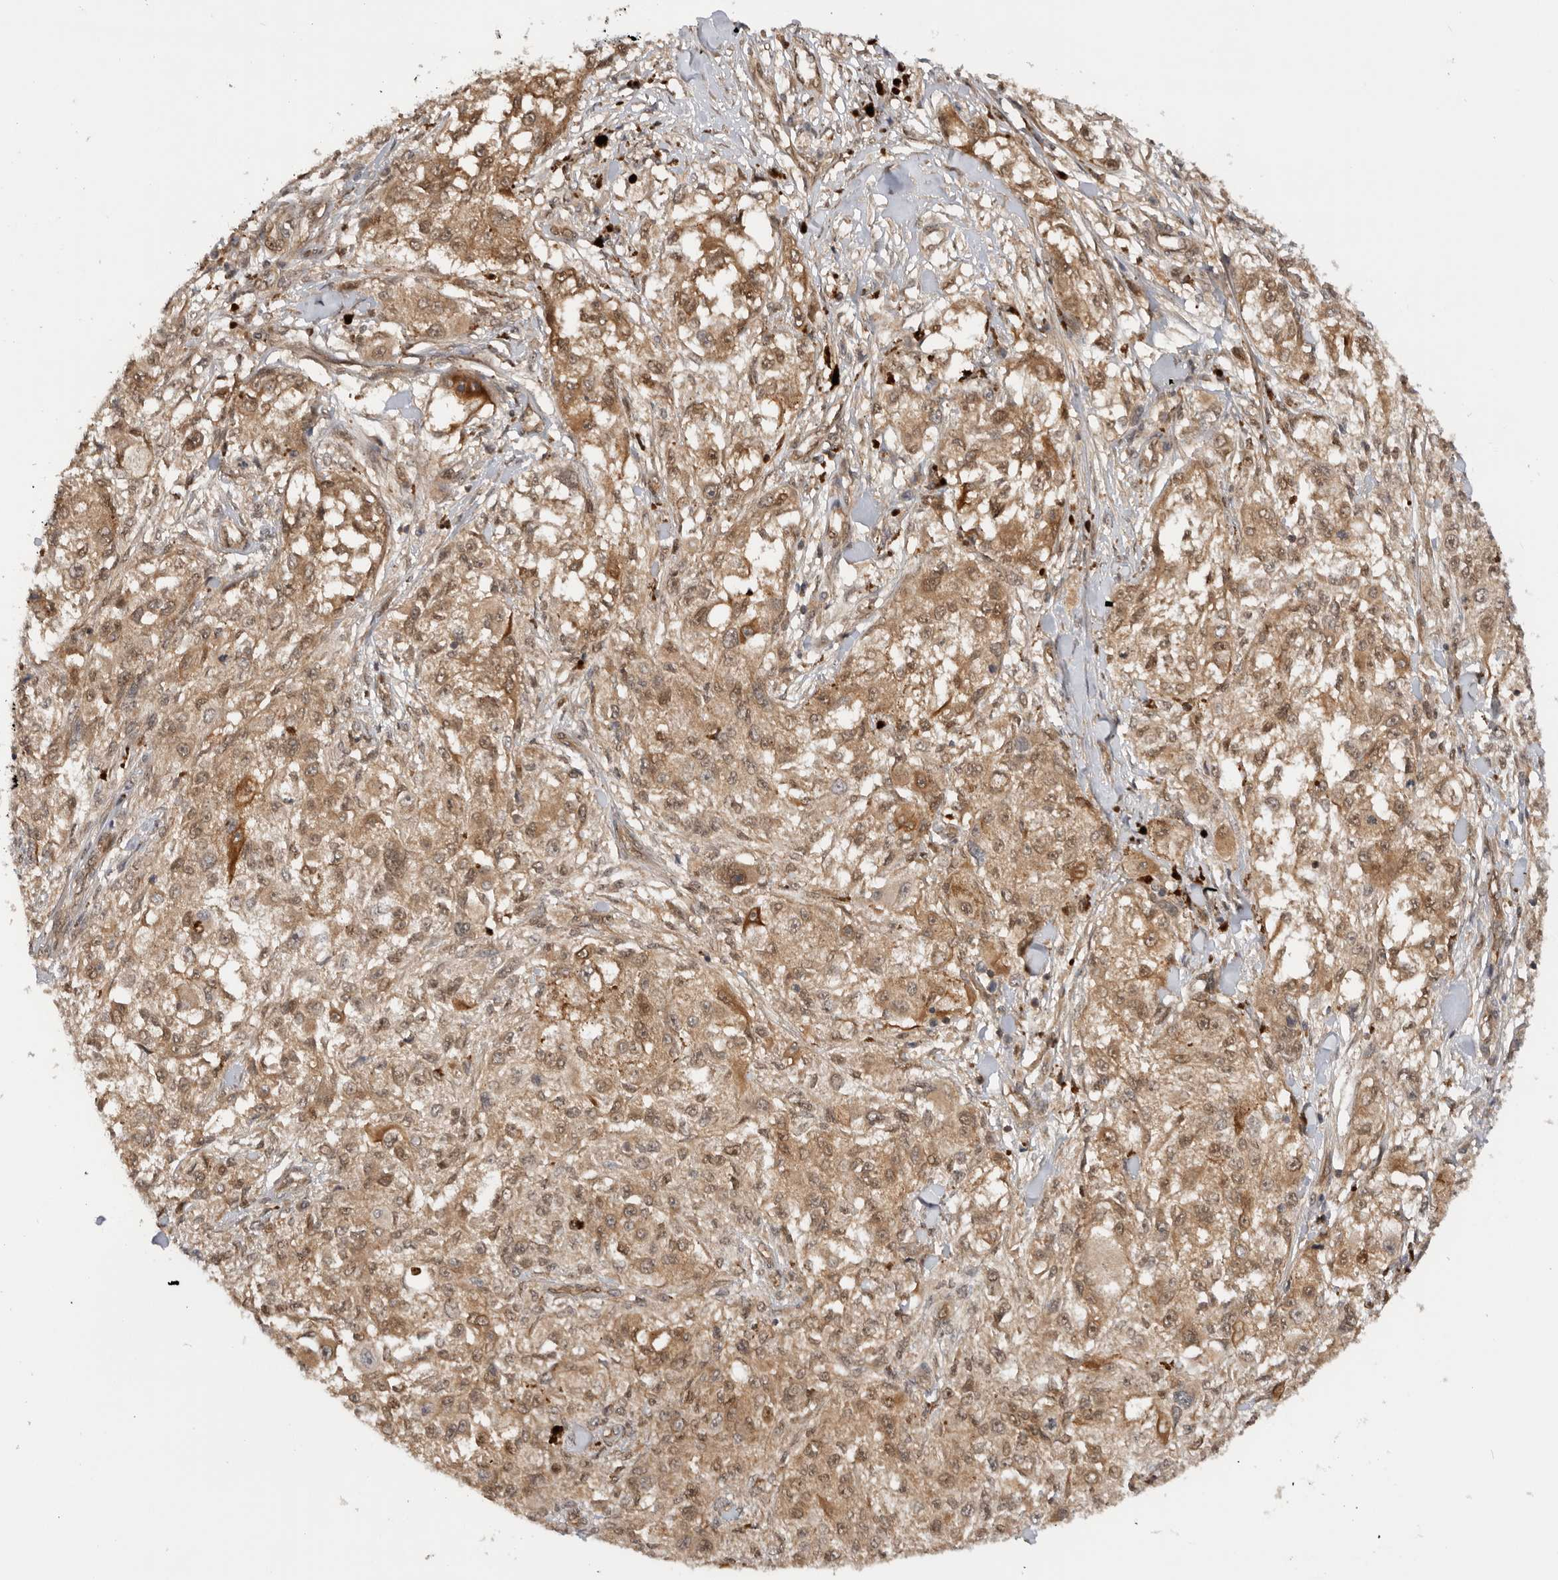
{"staining": {"intensity": "moderate", "quantity": ">75%", "location": "cytoplasmic/membranous,nuclear"}, "tissue": "melanoma", "cell_type": "Tumor cells", "image_type": "cancer", "snomed": [{"axis": "morphology", "description": "Necrosis, NOS"}, {"axis": "morphology", "description": "Malignant melanoma, NOS"}, {"axis": "topography", "description": "Skin"}], "caption": "IHC image of melanoma stained for a protein (brown), which exhibits medium levels of moderate cytoplasmic/membranous and nuclear staining in approximately >75% of tumor cells.", "gene": "DCAF8", "patient": {"sex": "female", "age": 87}}